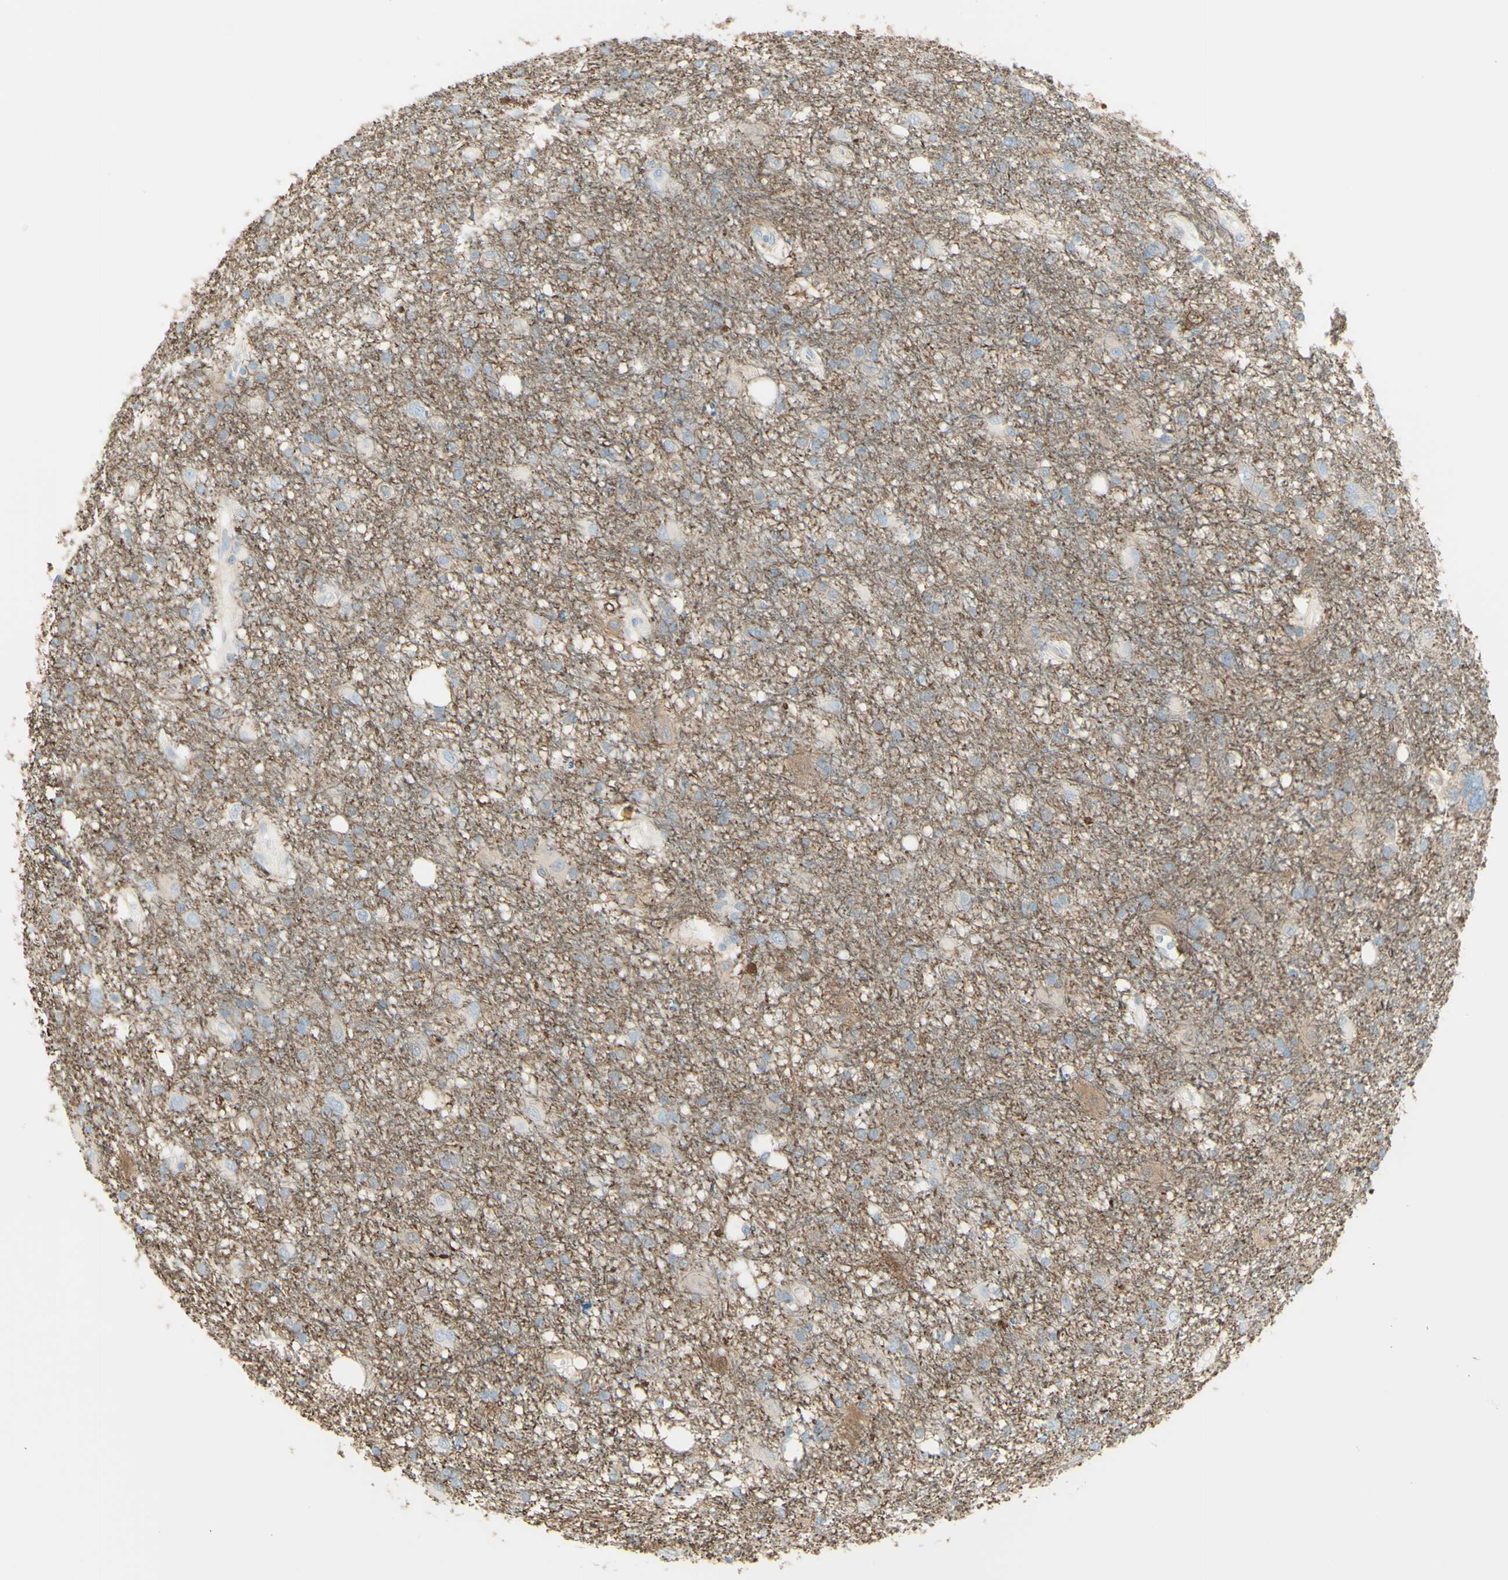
{"staining": {"intensity": "moderate", "quantity": "<25%", "location": "cytoplasmic/membranous,nuclear"}, "tissue": "glioma", "cell_type": "Tumor cells", "image_type": "cancer", "snomed": [{"axis": "morphology", "description": "Glioma, malignant, High grade"}, {"axis": "topography", "description": "Brain"}], "caption": "Human malignant high-grade glioma stained with a protein marker reveals moderate staining in tumor cells.", "gene": "TSPAN1", "patient": {"sex": "female", "age": 59}}